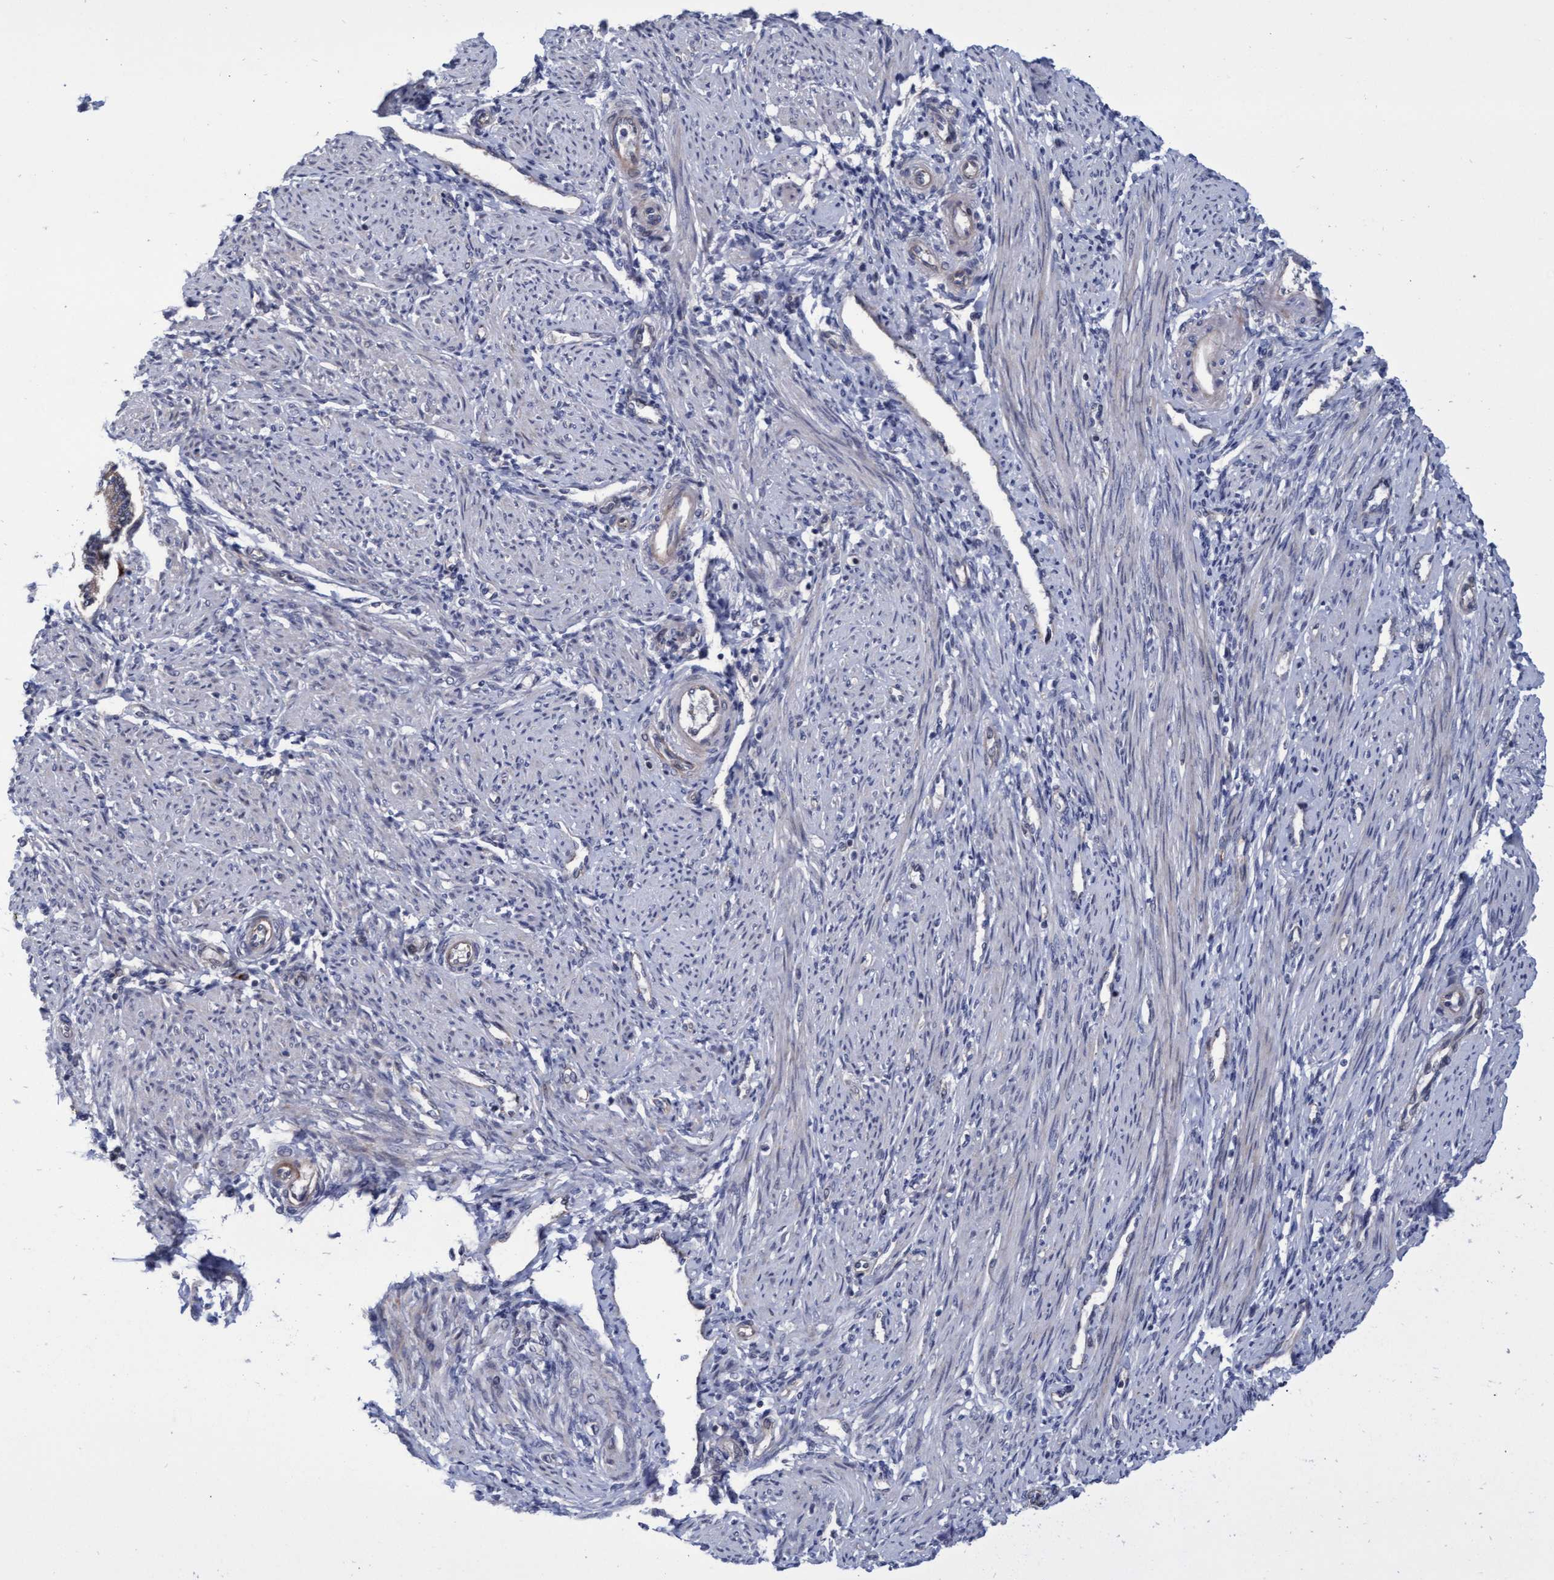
{"staining": {"intensity": "negative", "quantity": "none", "location": "none"}, "tissue": "endometrium", "cell_type": "Cells in endometrial stroma", "image_type": "normal", "snomed": [{"axis": "morphology", "description": "Normal tissue, NOS"}, {"axis": "topography", "description": "Endometrium"}], "caption": "Benign endometrium was stained to show a protein in brown. There is no significant staining in cells in endometrial stroma. (Brightfield microscopy of DAB immunohistochemistry at high magnification).", "gene": "ABCF2", "patient": {"sex": "female", "age": 42}}